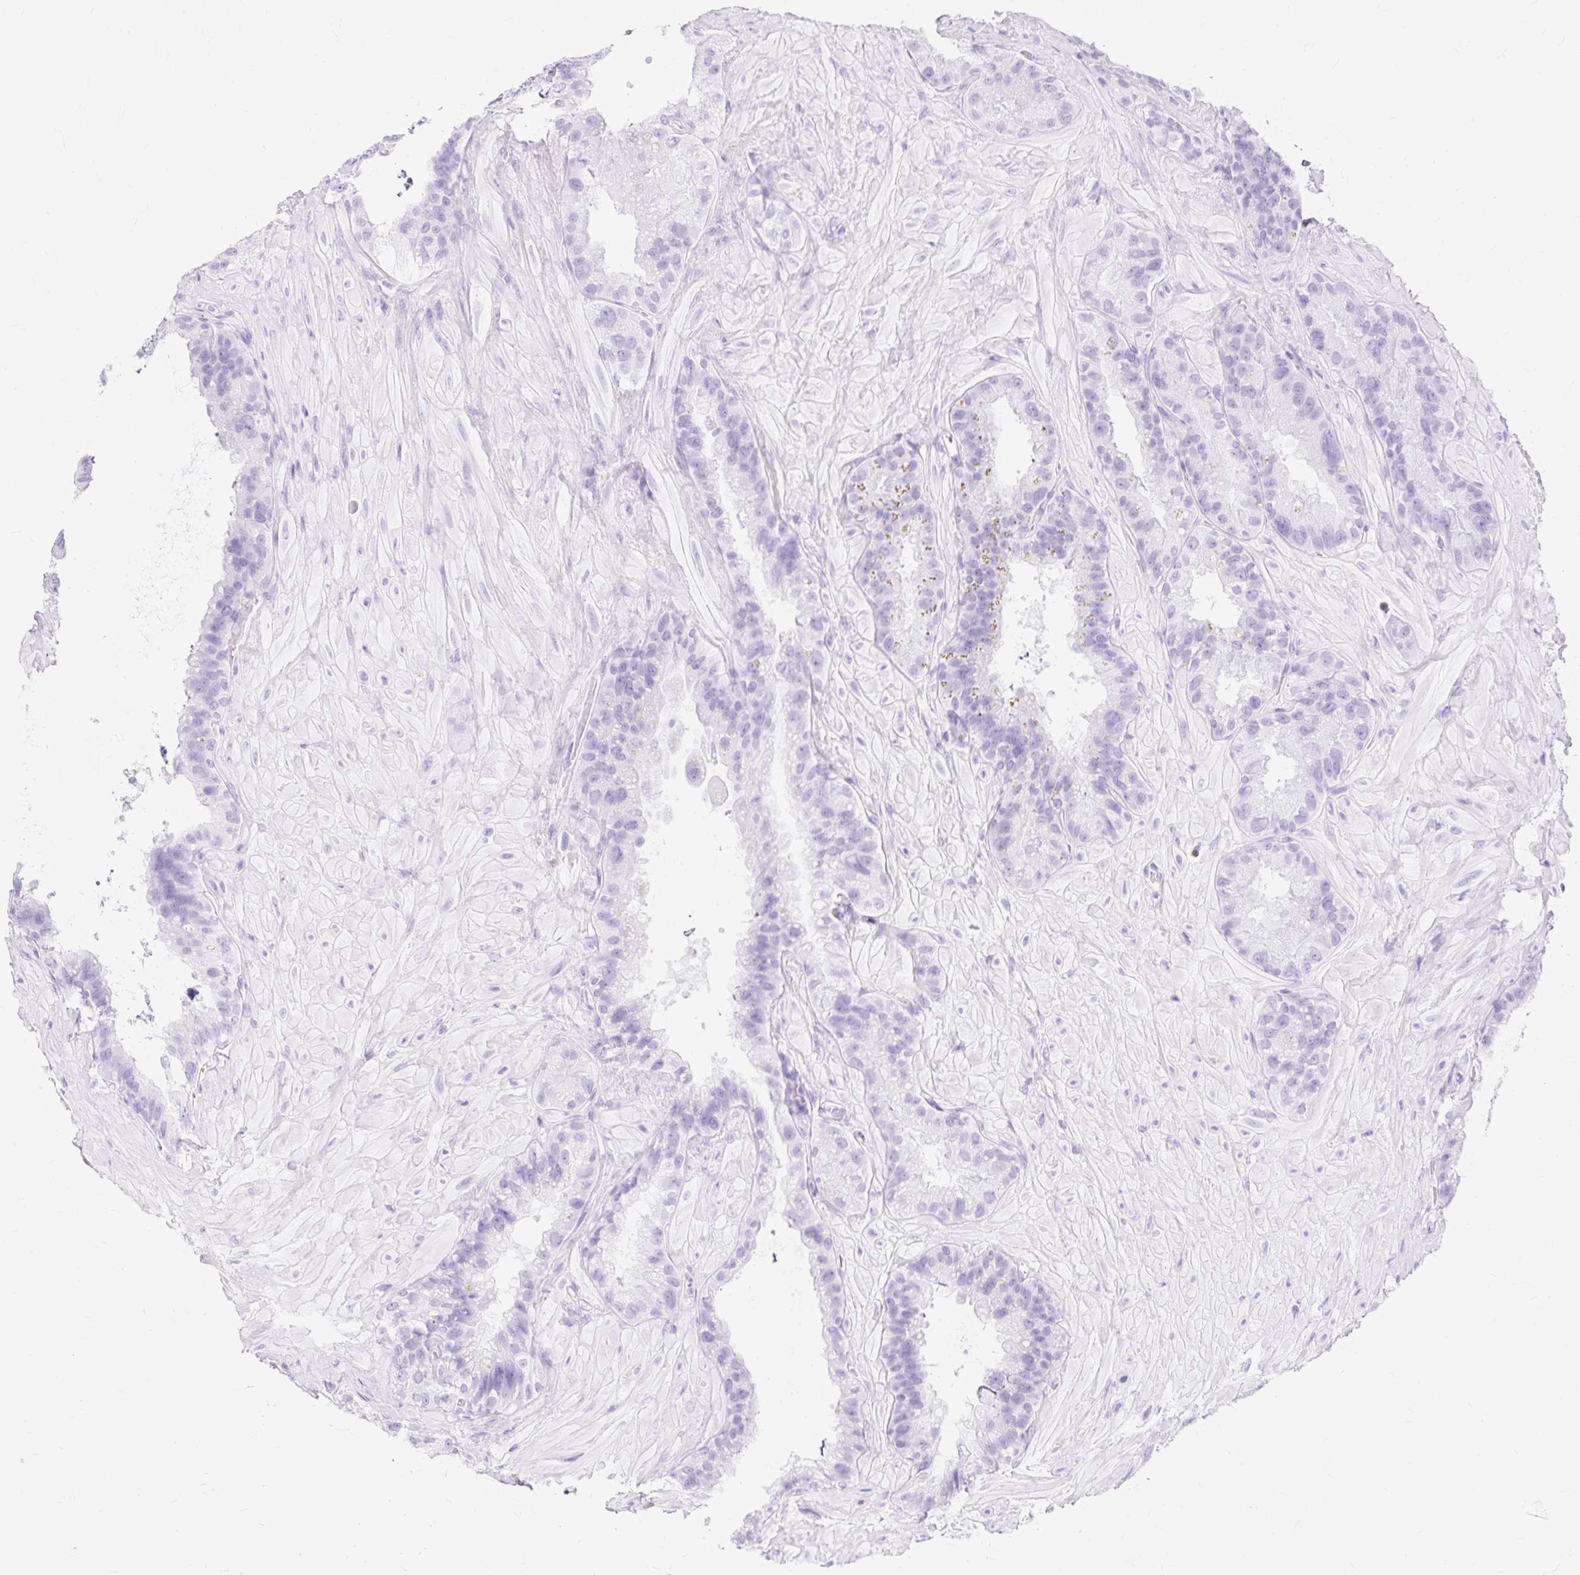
{"staining": {"intensity": "negative", "quantity": "none", "location": "none"}, "tissue": "seminal vesicle", "cell_type": "Glandular cells", "image_type": "normal", "snomed": [{"axis": "morphology", "description": "Normal tissue, NOS"}, {"axis": "topography", "description": "Seminal veicle"}, {"axis": "topography", "description": "Peripheral nerve tissue"}], "caption": "Immunohistochemical staining of benign seminal vesicle demonstrates no significant expression in glandular cells. (Stains: DAB (3,3'-diaminobenzidine) IHC with hematoxylin counter stain, Microscopy: brightfield microscopy at high magnification).", "gene": "MBP", "patient": {"sex": "male", "age": 76}}